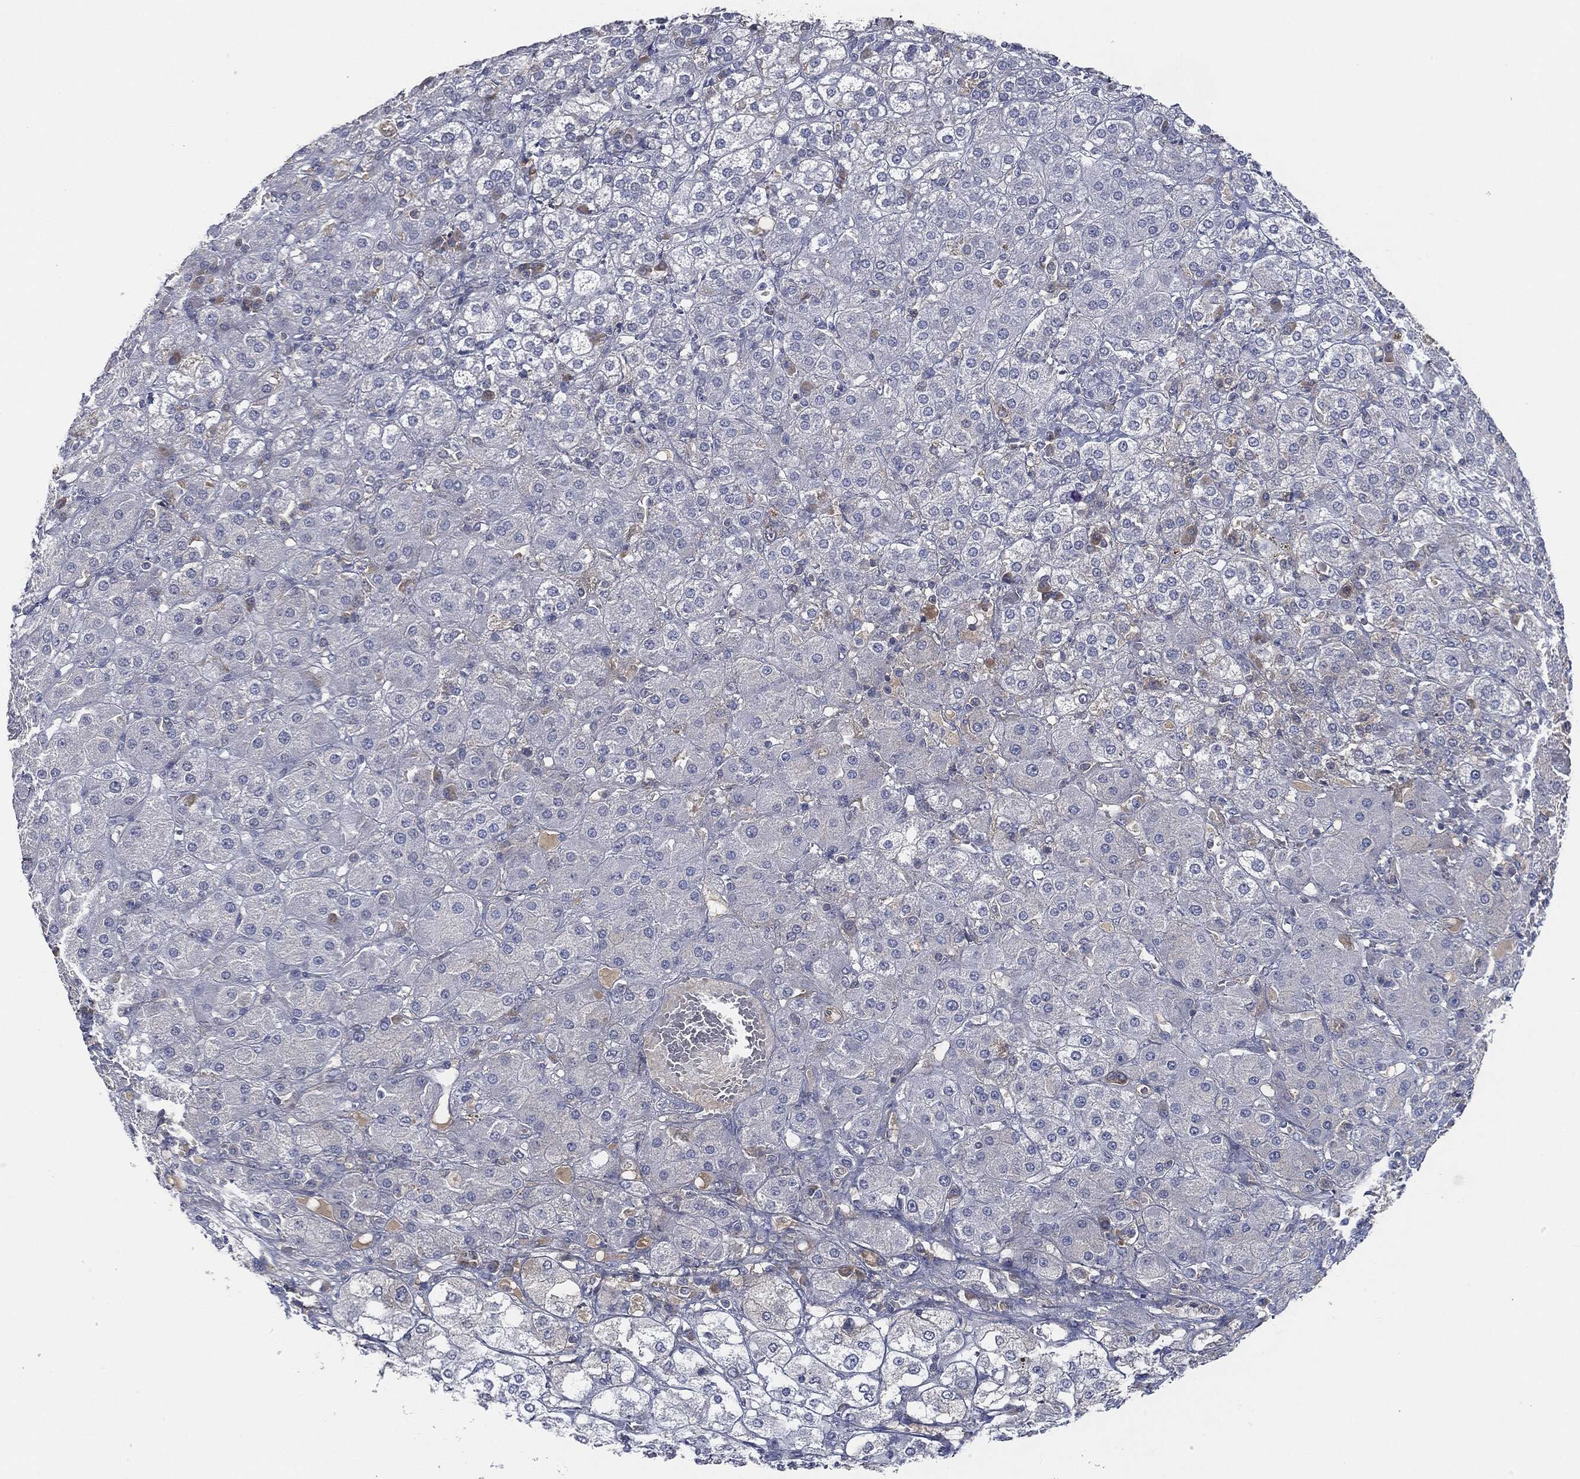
{"staining": {"intensity": "negative", "quantity": "none", "location": "none"}, "tissue": "adrenal gland", "cell_type": "Glandular cells", "image_type": "normal", "snomed": [{"axis": "morphology", "description": "Normal tissue, NOS"}, {"axis": "topography", "description": "Adrenal gland"}], "caption": "This micrograph is of normal adrenal gland stained with IHC to label a protein in brown with the nuclei are counter-stained blue. There is no positivity in glandular cells.", "gene": "SIGLEC7", "patient": {"sex": "male", "age": 70}}